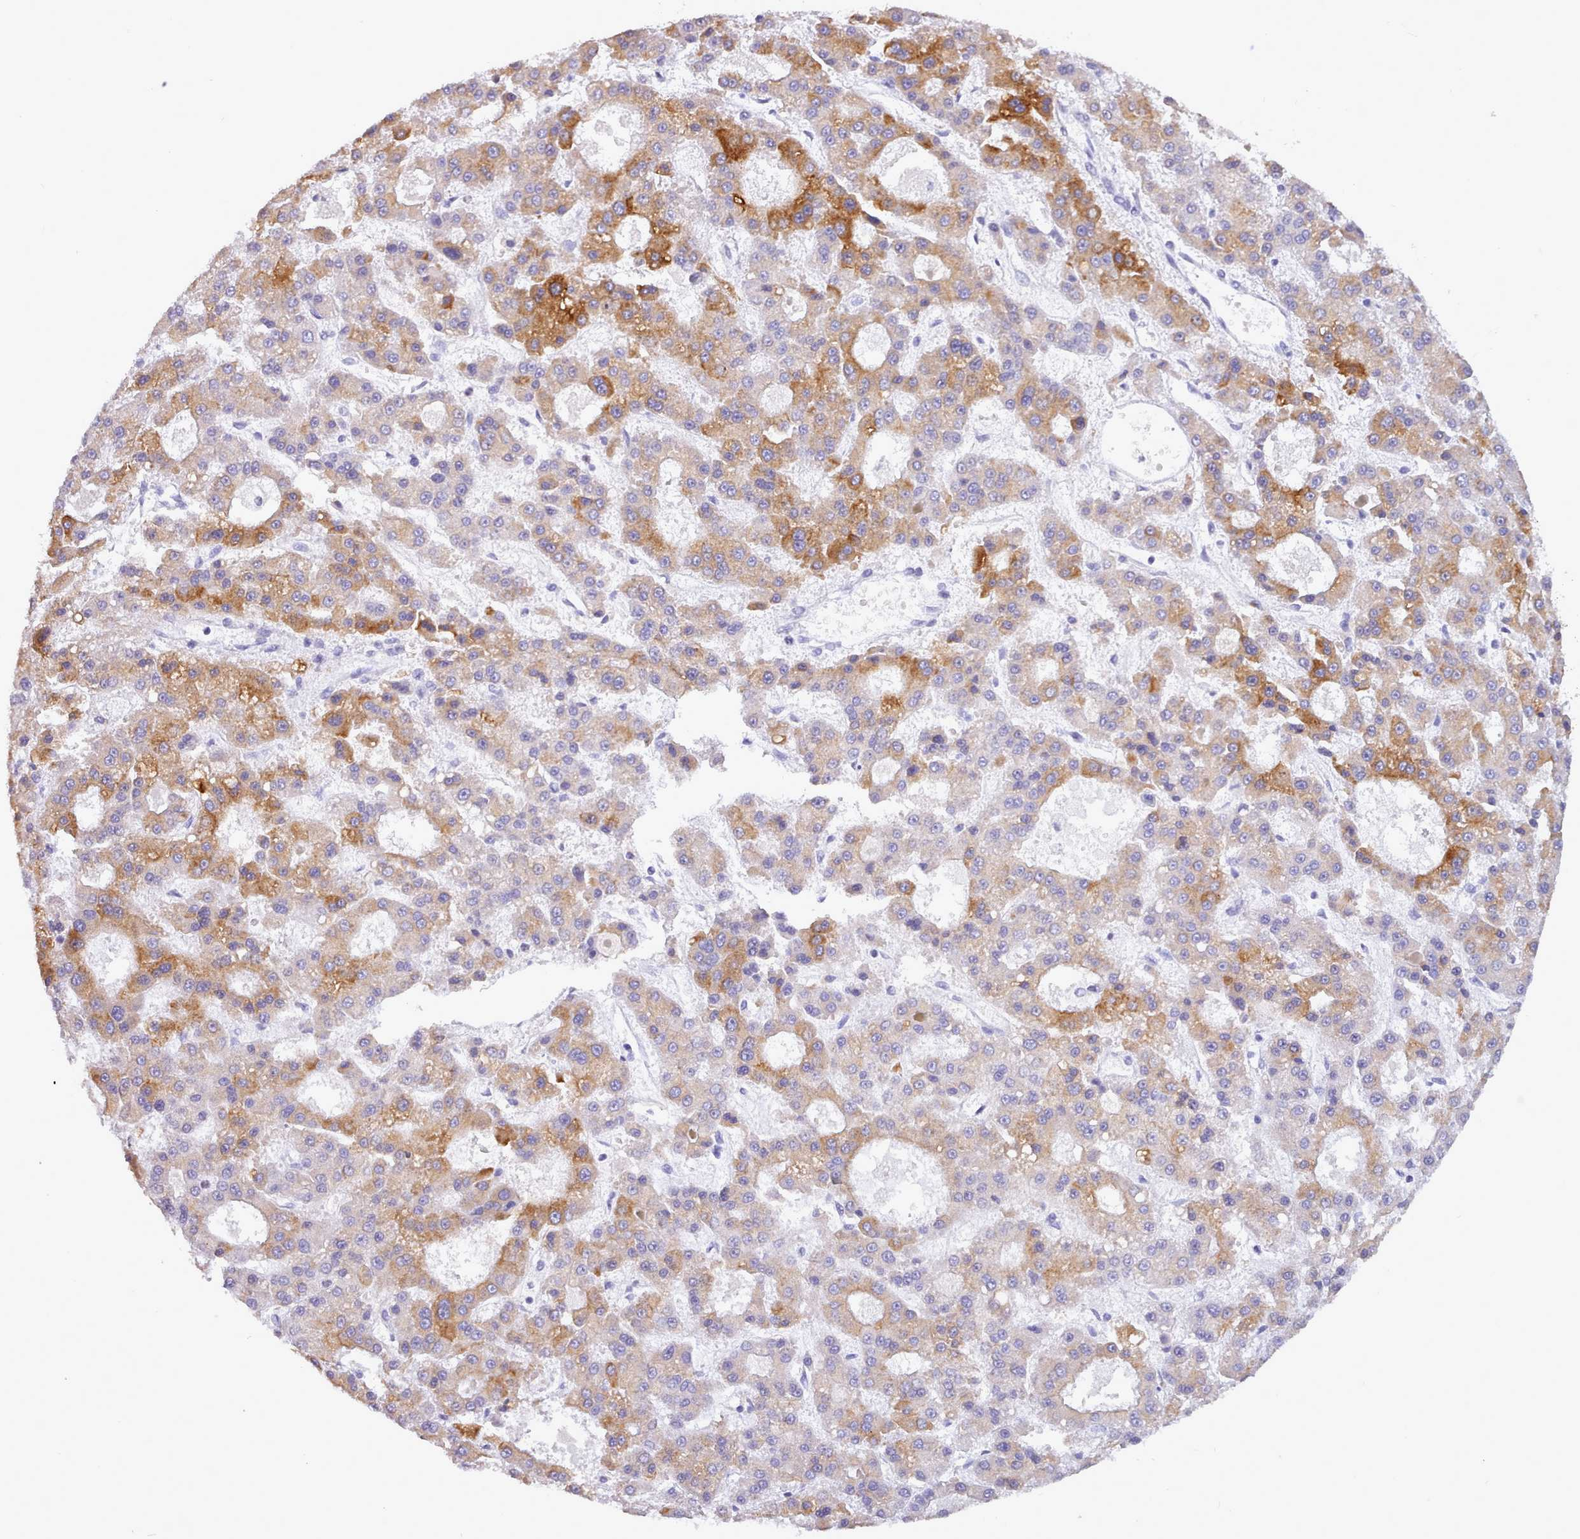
{"staining": {"intensity": "moderate", "quantity": "25%-75%", "location": "cytoplasmic/membranous"}, "tissue": "liver cancer", "cell_type": "Tumor cells", "image_type": "cancer", "snomed": [{"axis": "morphology", "description": "Carcinoma, Hepatocellular, NOS"}, {"axis": "topography", "description": "Liver"}], "caption": "Moderate cytoplasmic/membranous positivity is identified in approximately 25%-75% of tumor cells in liver cancer.", "gene": "CYP2A13", "patient": {"sex": "male", "age": 70}}